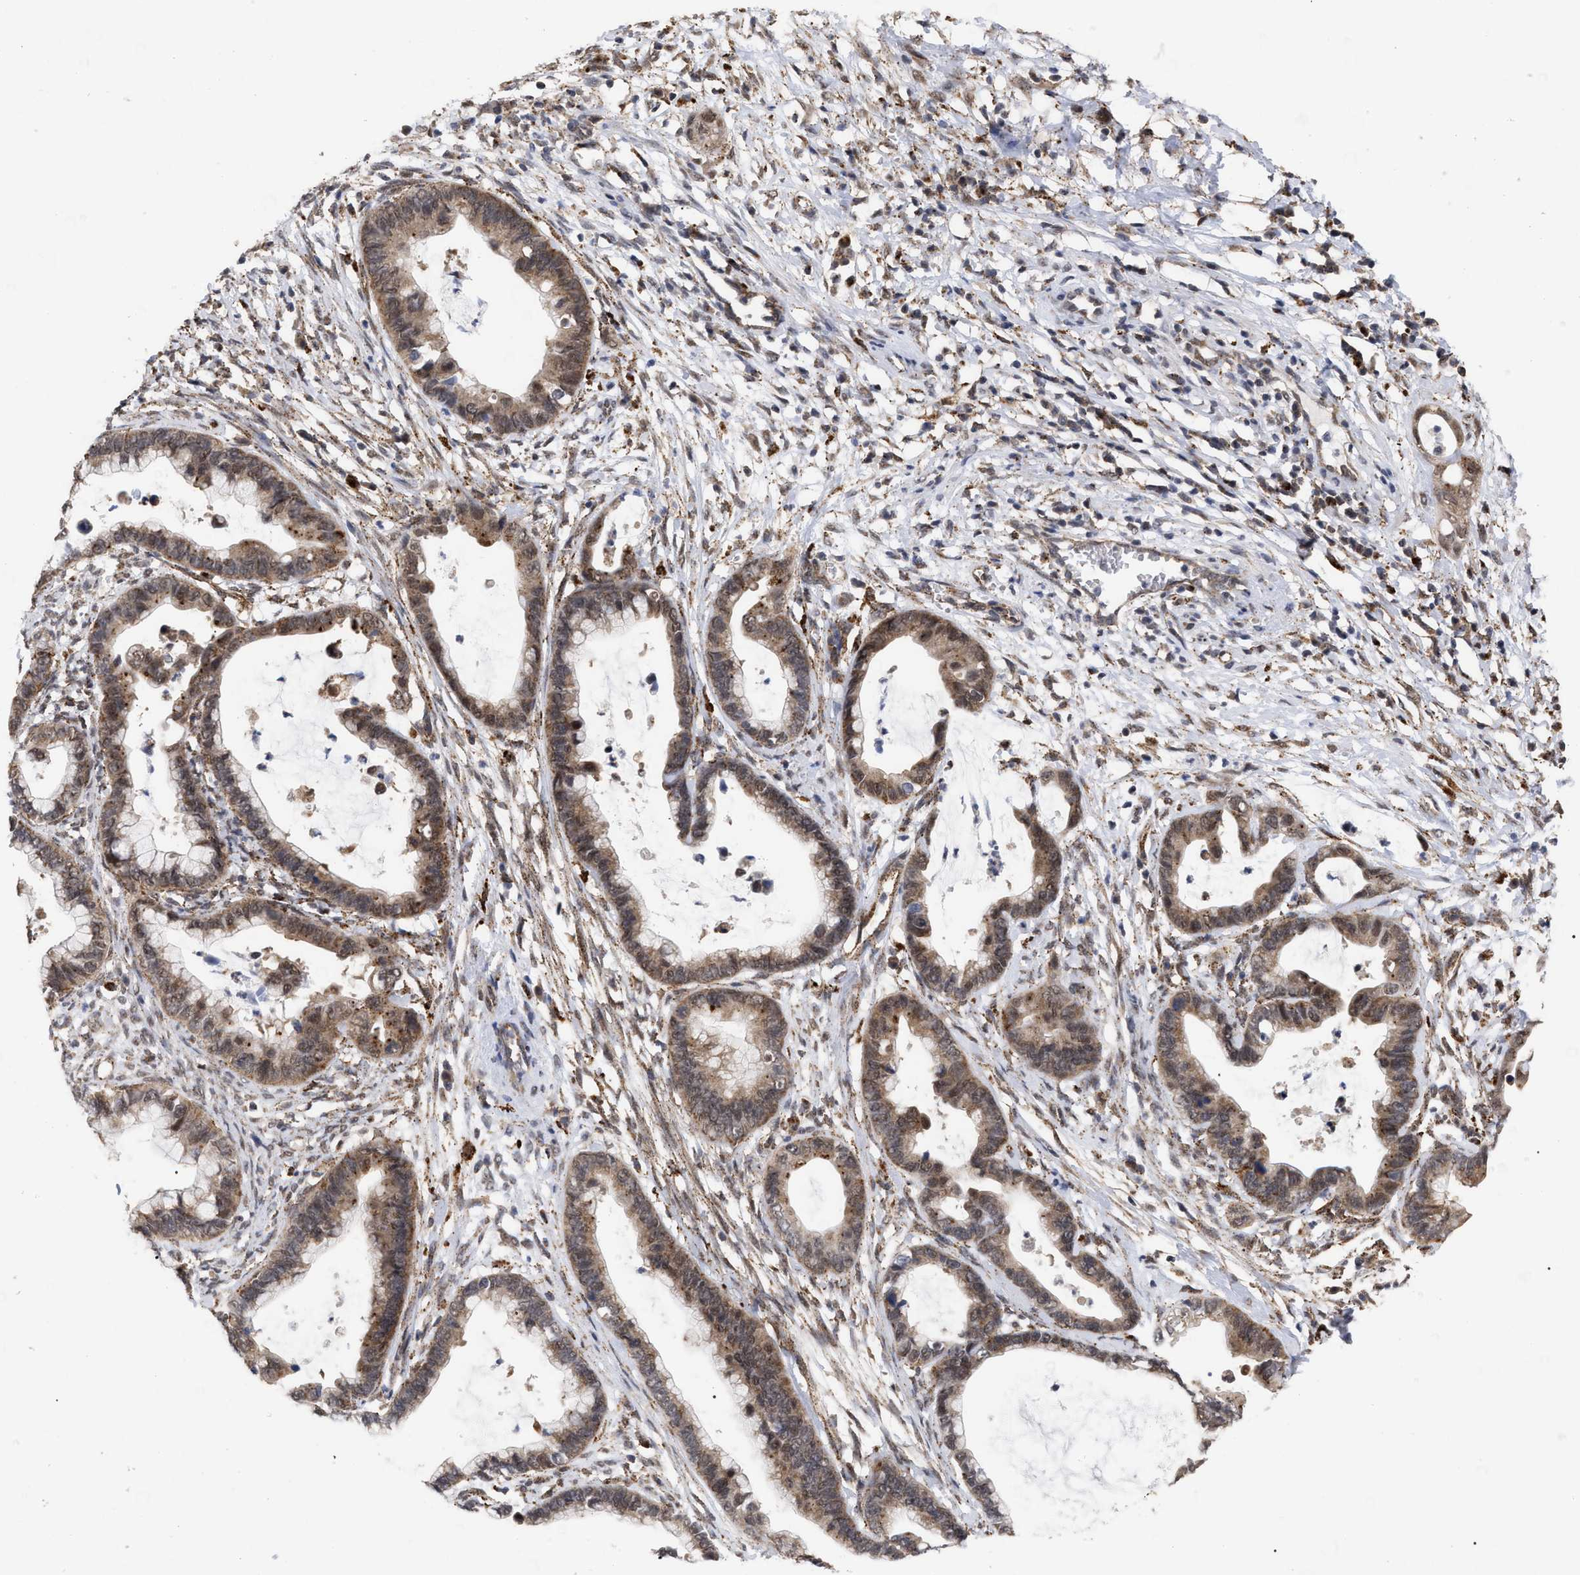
{"staining": {"intensity": "moderate", "quantity": ">75%", "location": "cytoplasmic/membranous"}, "tissue": "cervical cancer", "cell_type": "Tumor cells", "image_type": "cancer", "snomed": [{"axis": "morphology", "description": "Adenocarcinoma, NOS"}, {"axis": "topography", "description": "Cervix"}], "caption": "A brown stain highlights moderate cytoplasmic/membranous expression of a protein in cervical cancer tumor cells. The protein is stained brown, and the nuclei are stained in blue (DAB (3,3'-diaminobenzidine) IHC with brightfield microscopy, high magnification).", "gene": "UPF1", "patient": {"sex": "female", "age": 44}}